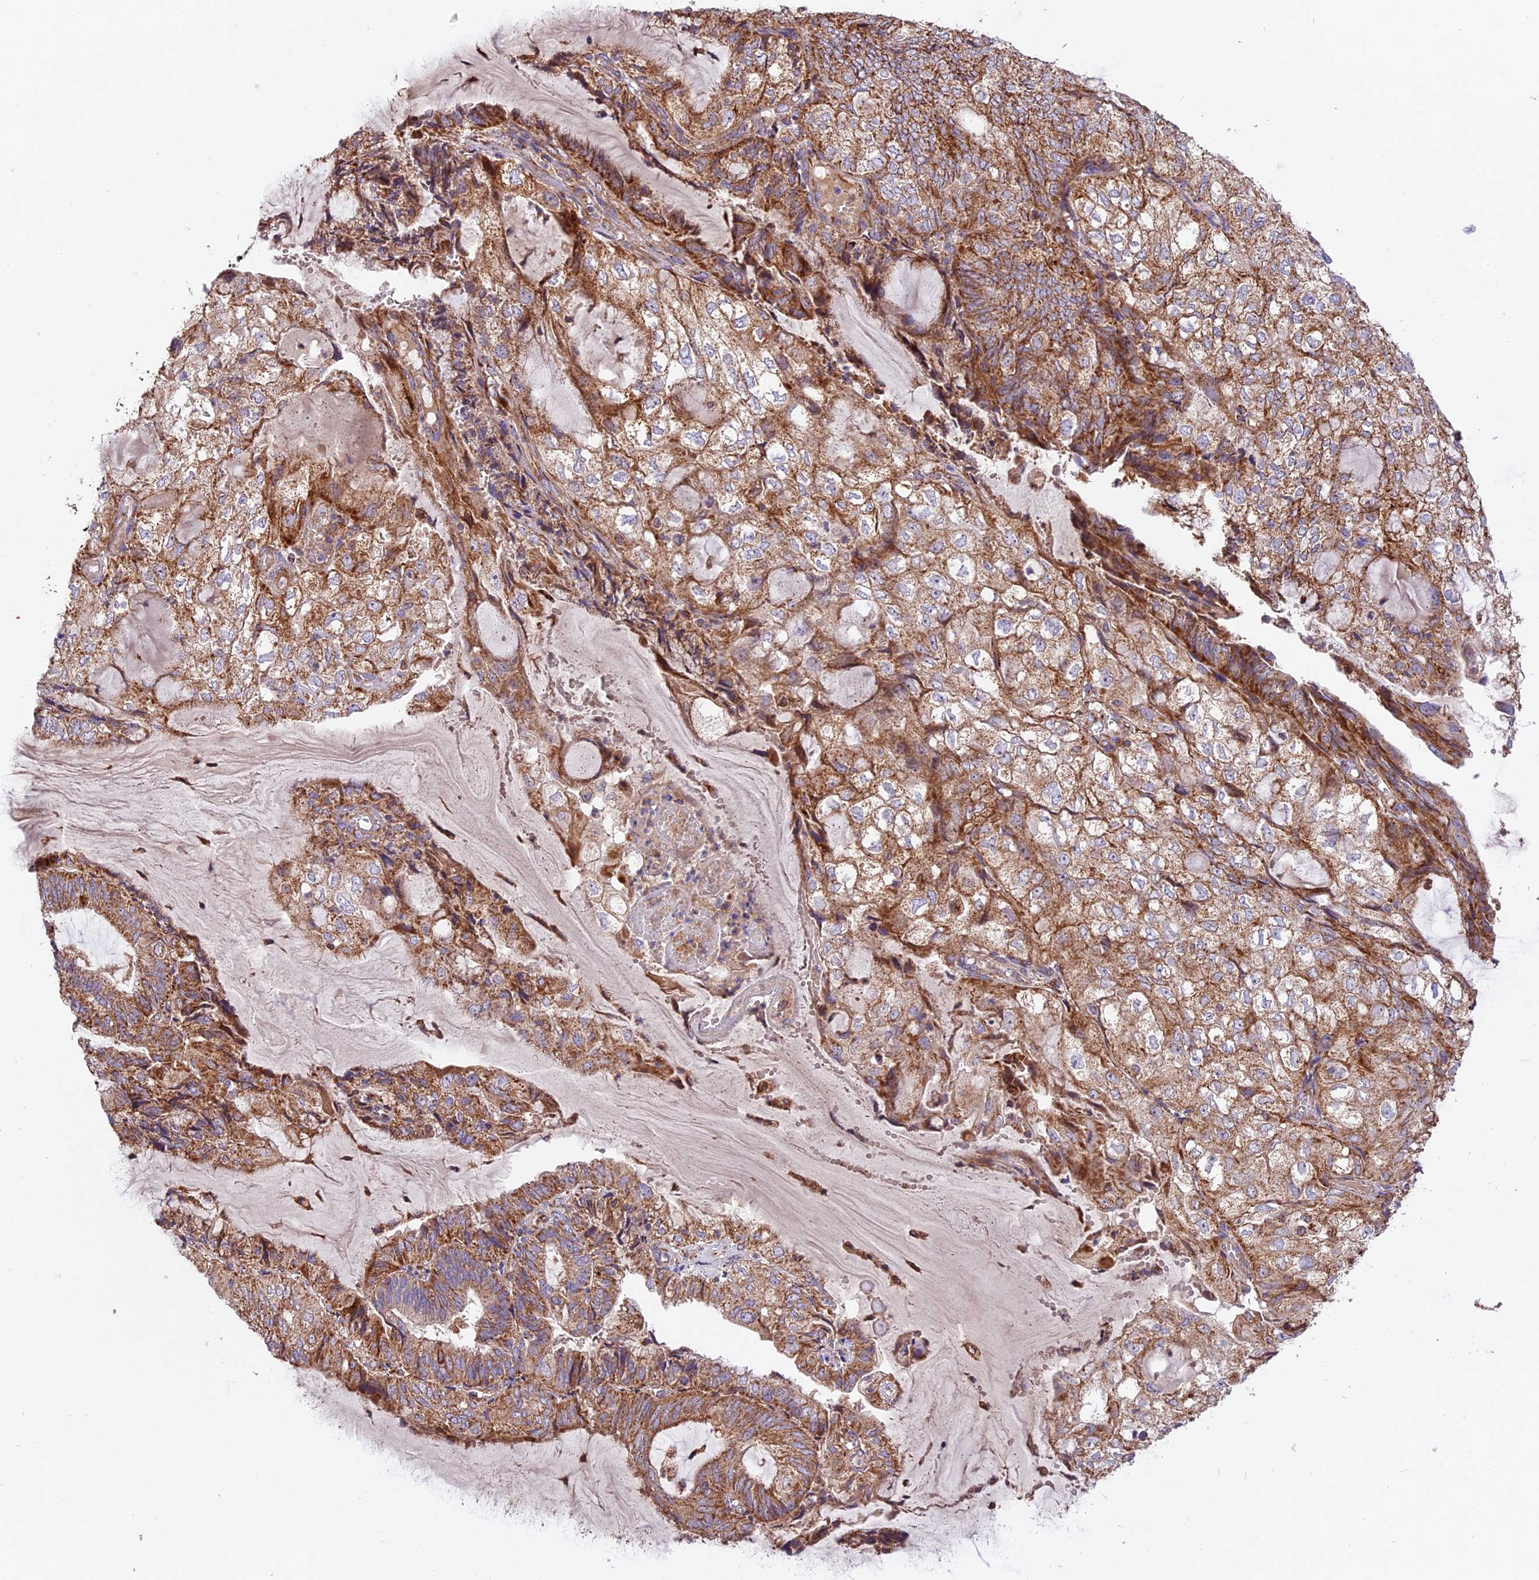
{"staining": {"intensity": "moderate", "quantity": ">75%", "location": "cytoplasmic/membranous"}, "tissue": "endometrial cancer", "cell_type": "Tumor cells", "image_type": "cancer", "snomed": [{"axis": "morphology", "description": "Adenocarcinoma, NOS"}, {"axis": "topography", "description": "Endometrium"}], "caption": "Protein expression analysis of endometrial adenocarcinoma displays moderate cytoplasmic/membranous staining in approximately >75% of tumor cells. (IHC, brightfield microscopy, high magnification).", "gene": "NDUFA8", "patient": {"sex": "female", "age": 81}}